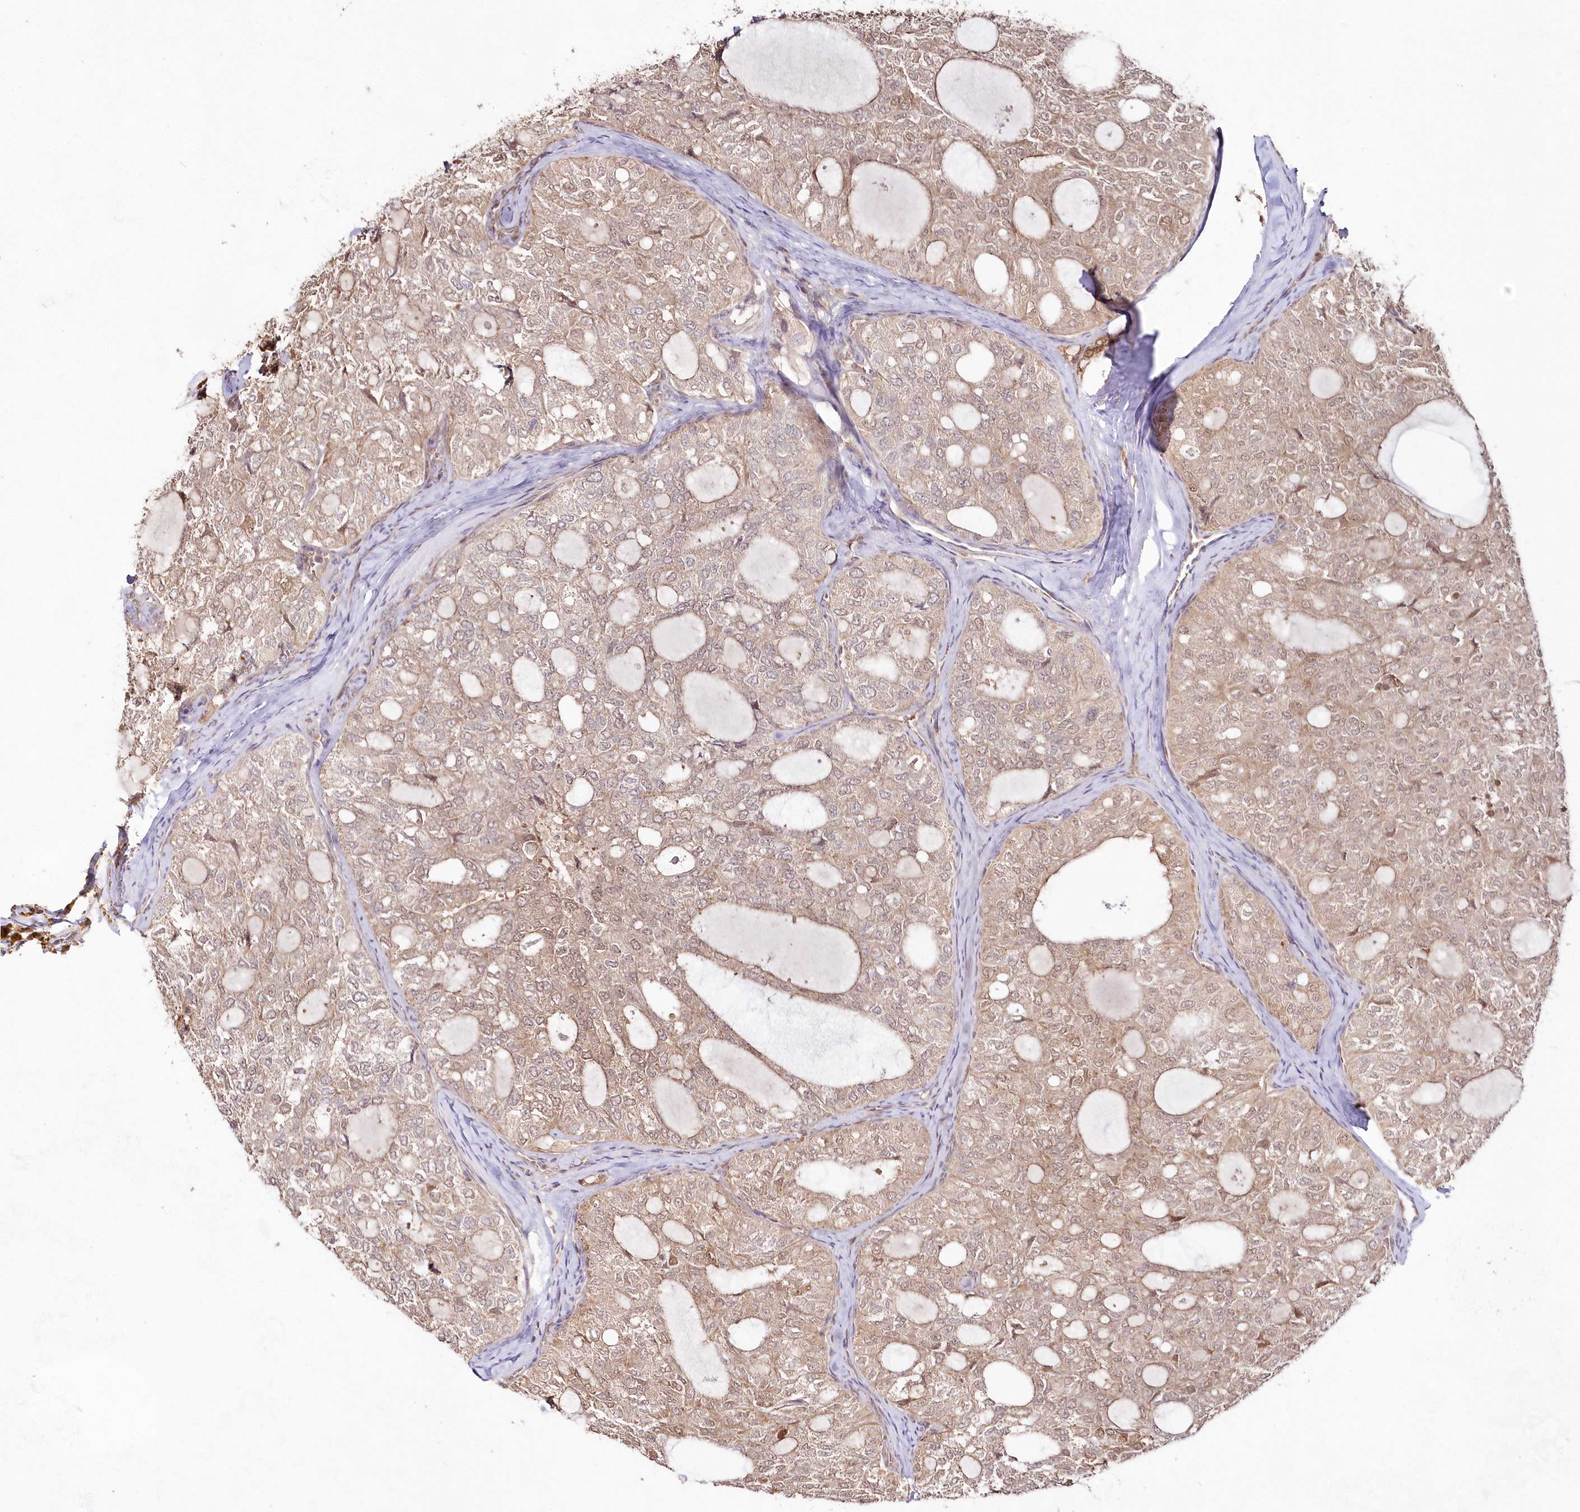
{"staining": {"intensity": "weak", "quantity": ">75%", "location": "cytoplasmic/membranous"}, "tissue": "thyroid cancer", "cell_type": "Tumor cells", "image_type": "cancer", "snomed": [{"axis": "morphology", "description": "Follicular adenoma carcinoma, NOS"}, {"axis": "topography", "description": "Thyroid gland"}], "caption": "Brown immunohistochemical staining in human thyroid cancer (follicular adenoma carcinoma) displays weak cytoplasmic/membranous staining in approximately >75% of tumor cells.", "gene": "IMPA1", "patient": {"sex": "male", "age": 75}}